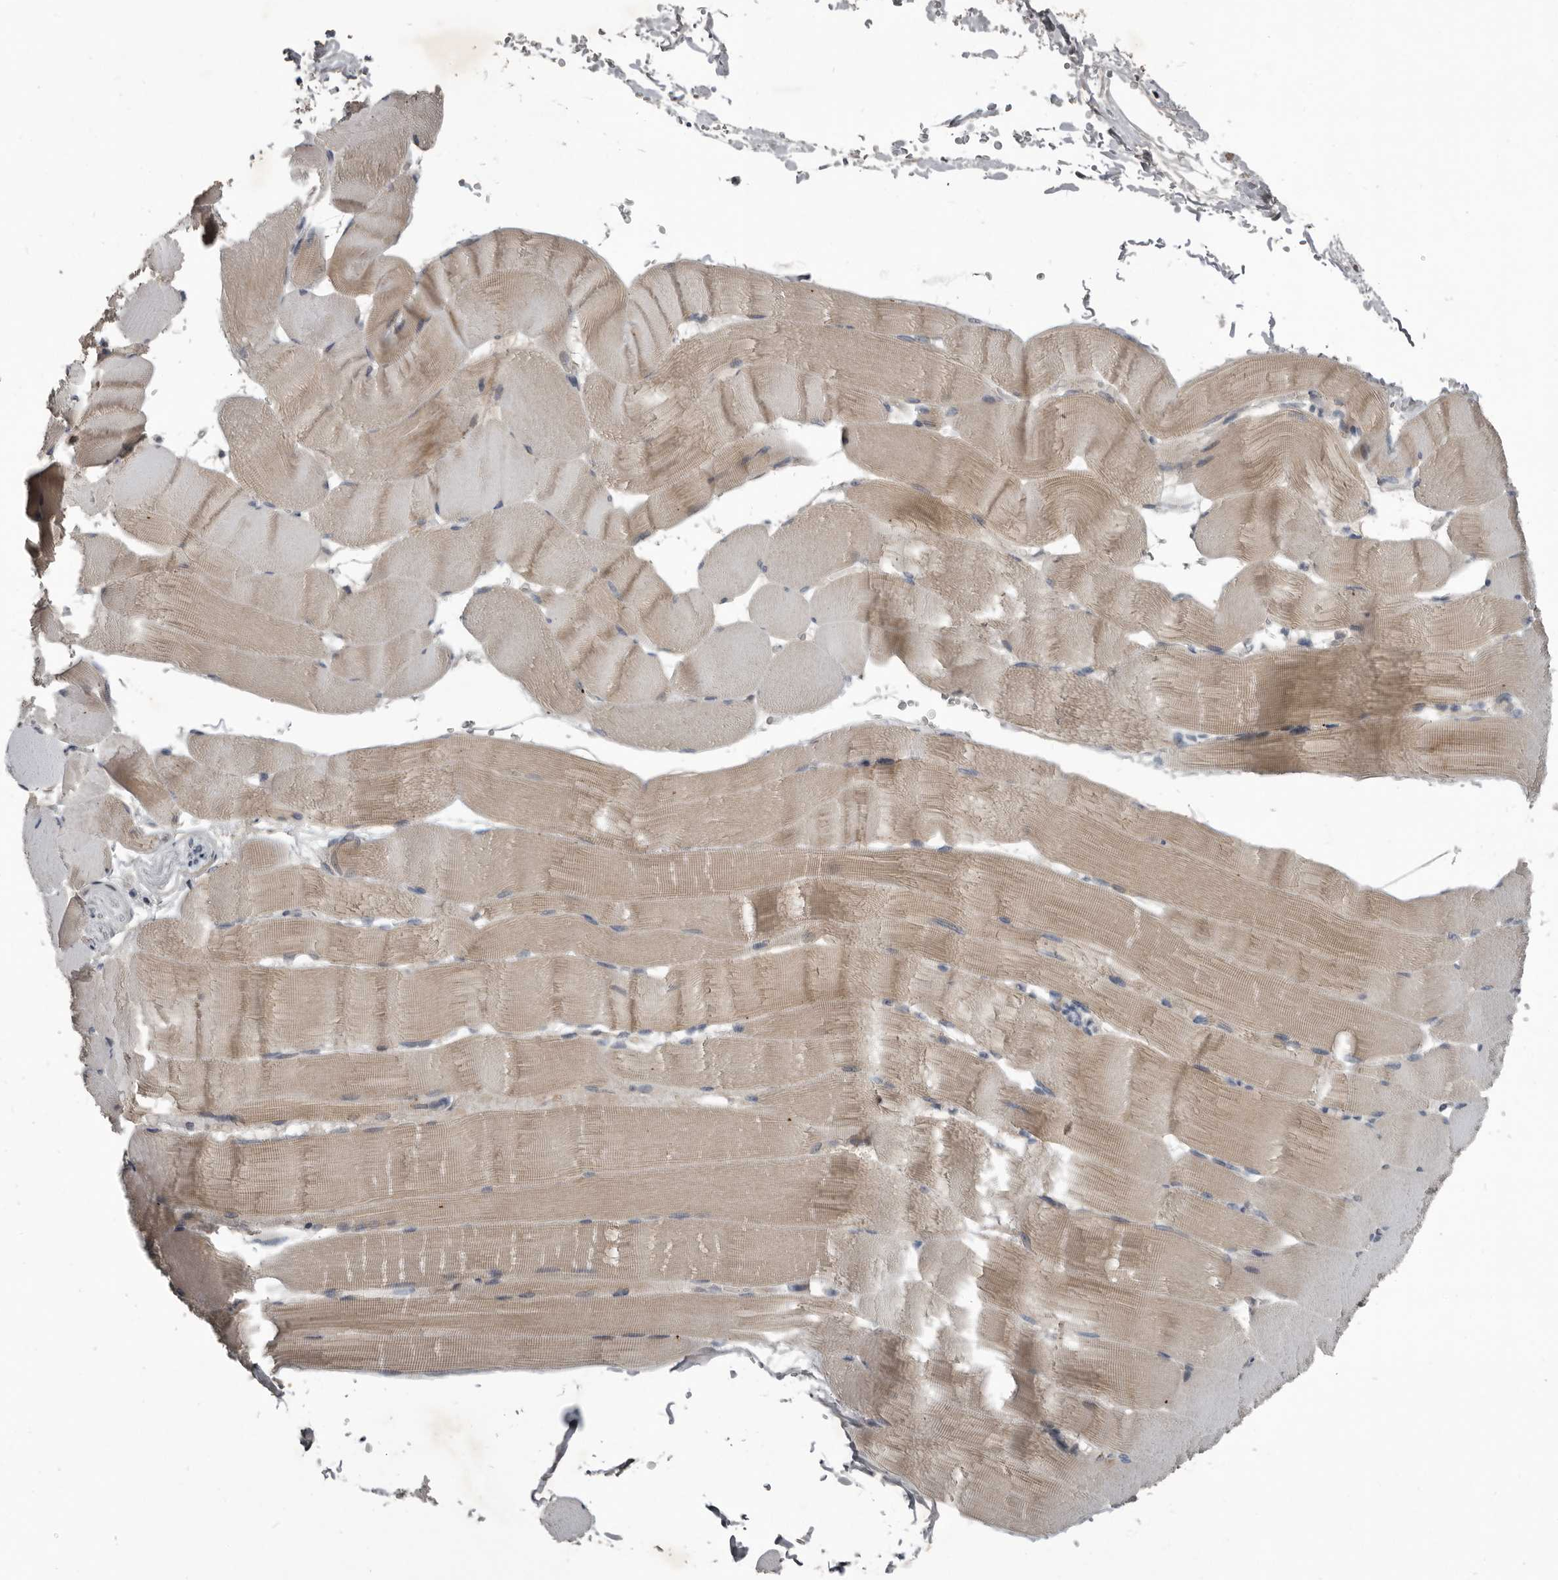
{"staining": {"intensity": "weak", "quantity": "25%-75%", "location": "cytoplasmic/membranous"}, "tissue": "skeletal muscle", "cell_type": "Myocytes", "image_type": "normal", "snomed": [{"axis": "morphology", "description": "Normal tissue, NOS"}, {"axis": "topography", "description": "Skeletal muscle"}], "caption": "This image shows immunohistochemistry (IHC) staining of normal human skeletal muscle, with low weak cytoplasmic/membranous positivity in about 25%-75% of myocytes.", "gene": "C1orf216", "patient": {"sex": "male", "age": 62}}